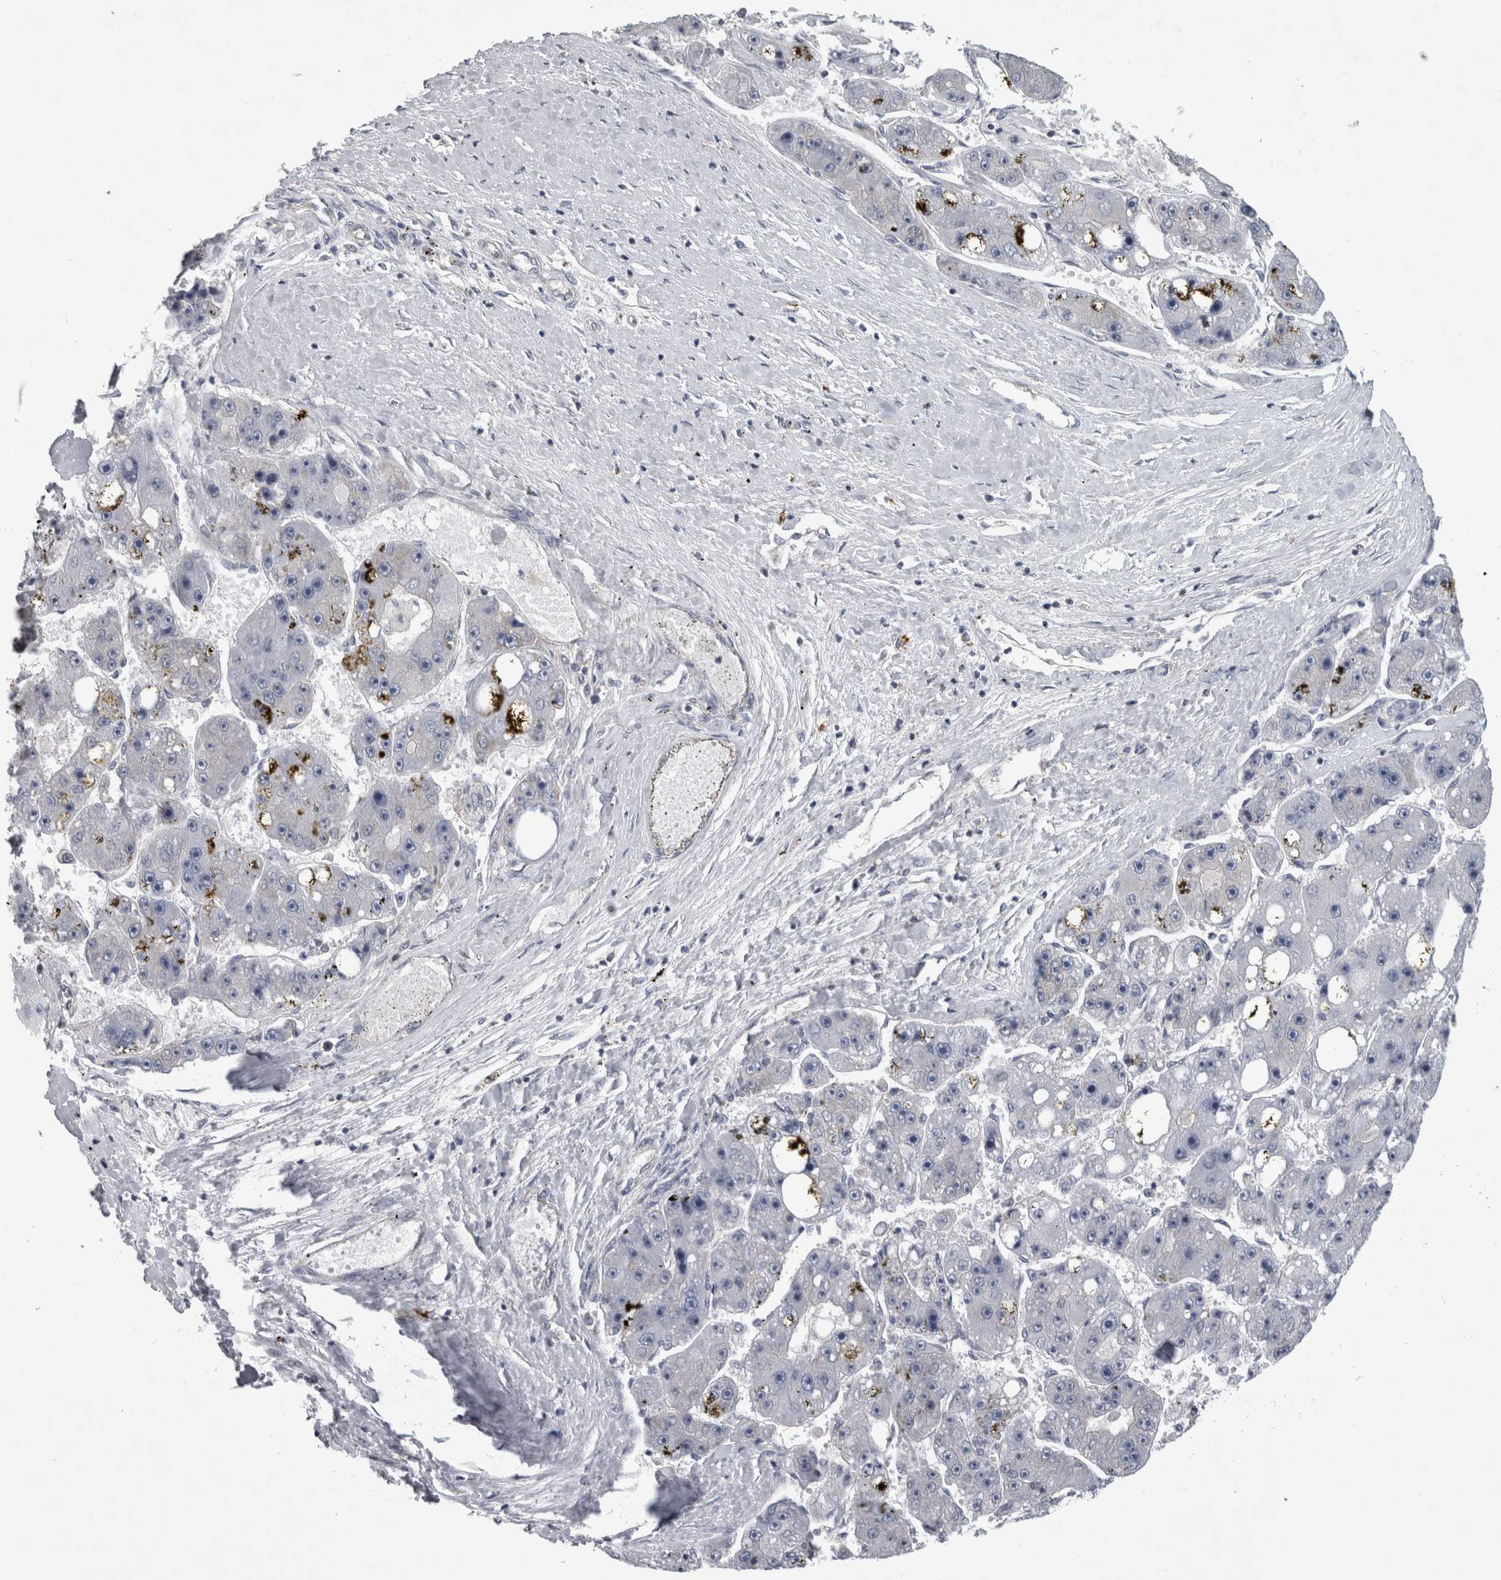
{"staining": {"intensity": "negative", "quantity": "none", "location": "none"}, "tissue": "liver cancer", "cell_type": "Tumor cells", "image_type": "cancer", "snomed": [{"axis": "morphology", "description": "Carcinoma, Hepatocellular, NOS"}, {"axis": "topography", "description": "Liver"}], "caption": "IHC micrograph of liver hepatocellular carcinoma stained for a protein (brown), which demonstrates no staining in tumor cells. (DAB (3,3'-diaminobenzidine) IHC with hematoxylin counter stain).", "gene": "PRRC2C", "patient": {"sex": "female", "age": 61}}